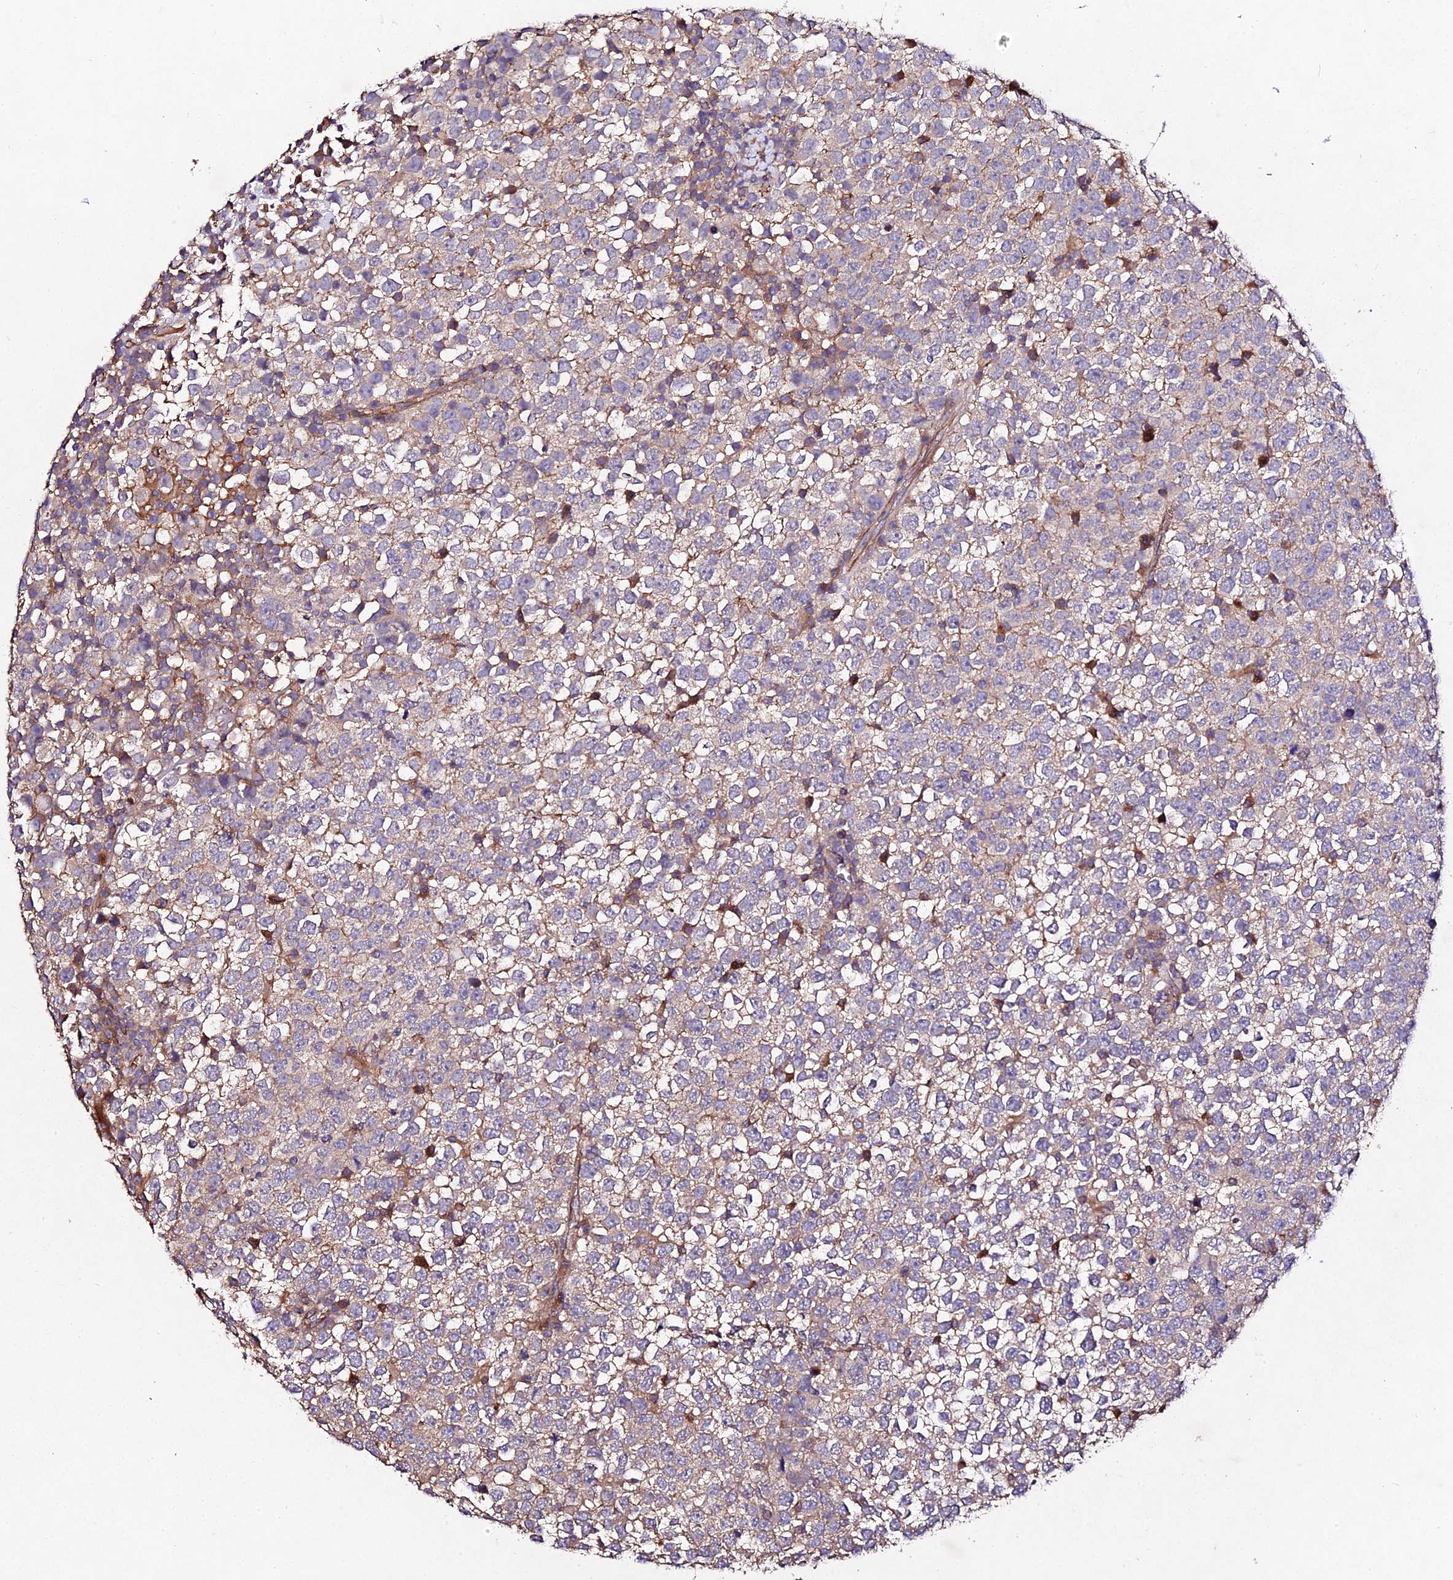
{"staining": {"intensity": "negative", "quantity": "none", "location": "none"}, "tissue": "testis cancer", "cell_type": "Tumor cells", "image_type": "cancer", "snomed": [{"axis": "morphology", "description": "Seminoma, NOS"}, {"axis": "topography", "description": "Testis"}], "caption": "The micrograph displays no staining of tumor cells in testis seminoma.", "gene": "AP3M2", "patient": {"sex": "male", "age": 65}}